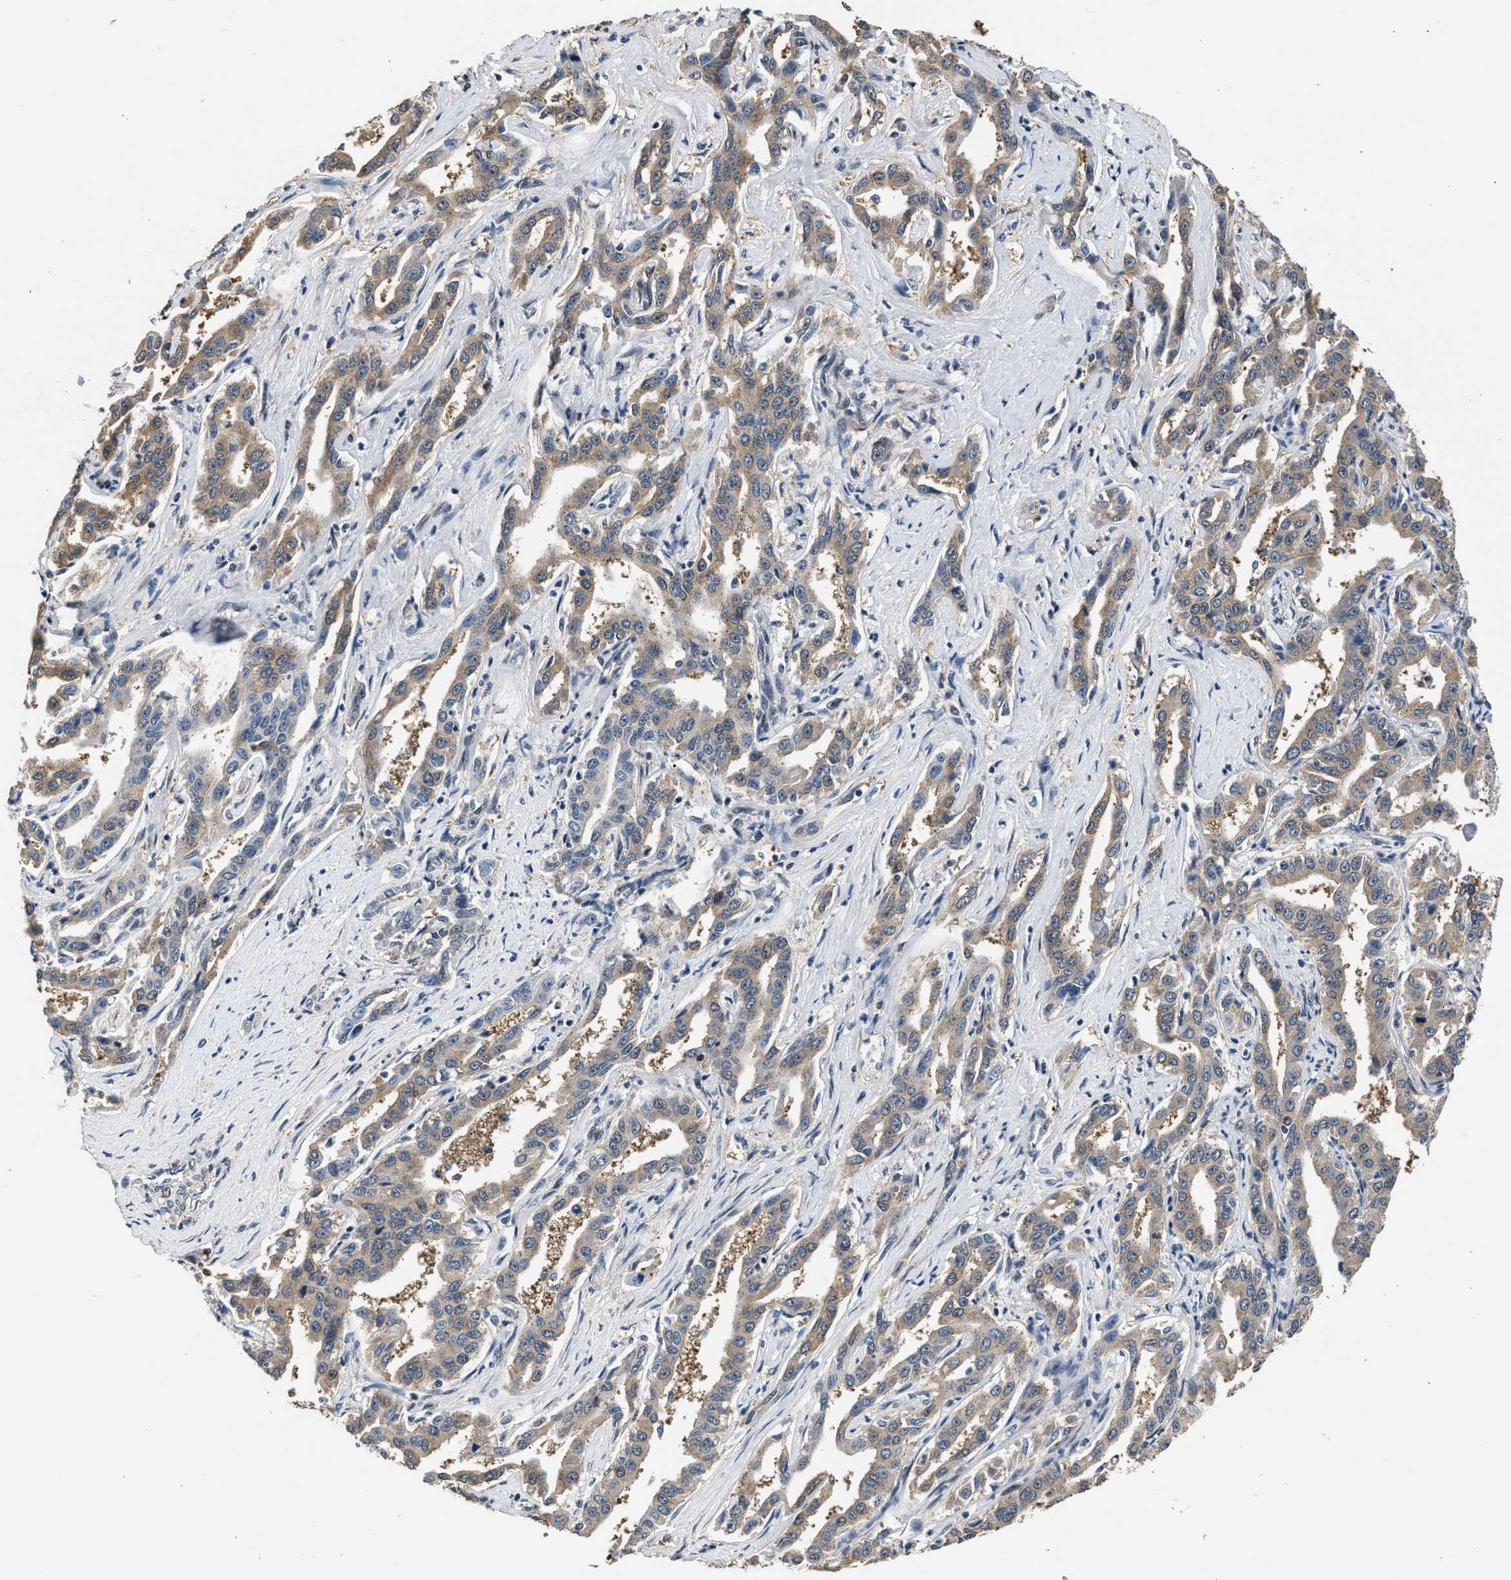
{"staining": {"intensity": "weak", "quantity": "25%-75%", "location": "cytoplasmic/membranous"}, "tissue": "liver cancer", "cell_type": "Tumor cells", "image_type": "cancer", "snomed": [{"axis": "morphology", "description": "Cholangiocarcinoma"}, {"axis": "topography", "description": "Liver"}], "caption": "Cholangiocarcinoma (liver) stained for a protein (brown) reveals weak cytoplasmic/membranous positive staining in approximately 25%-75% of tumor cells.", "gene": "RBM33", "patient": {"sex": "male", "age": 59}}